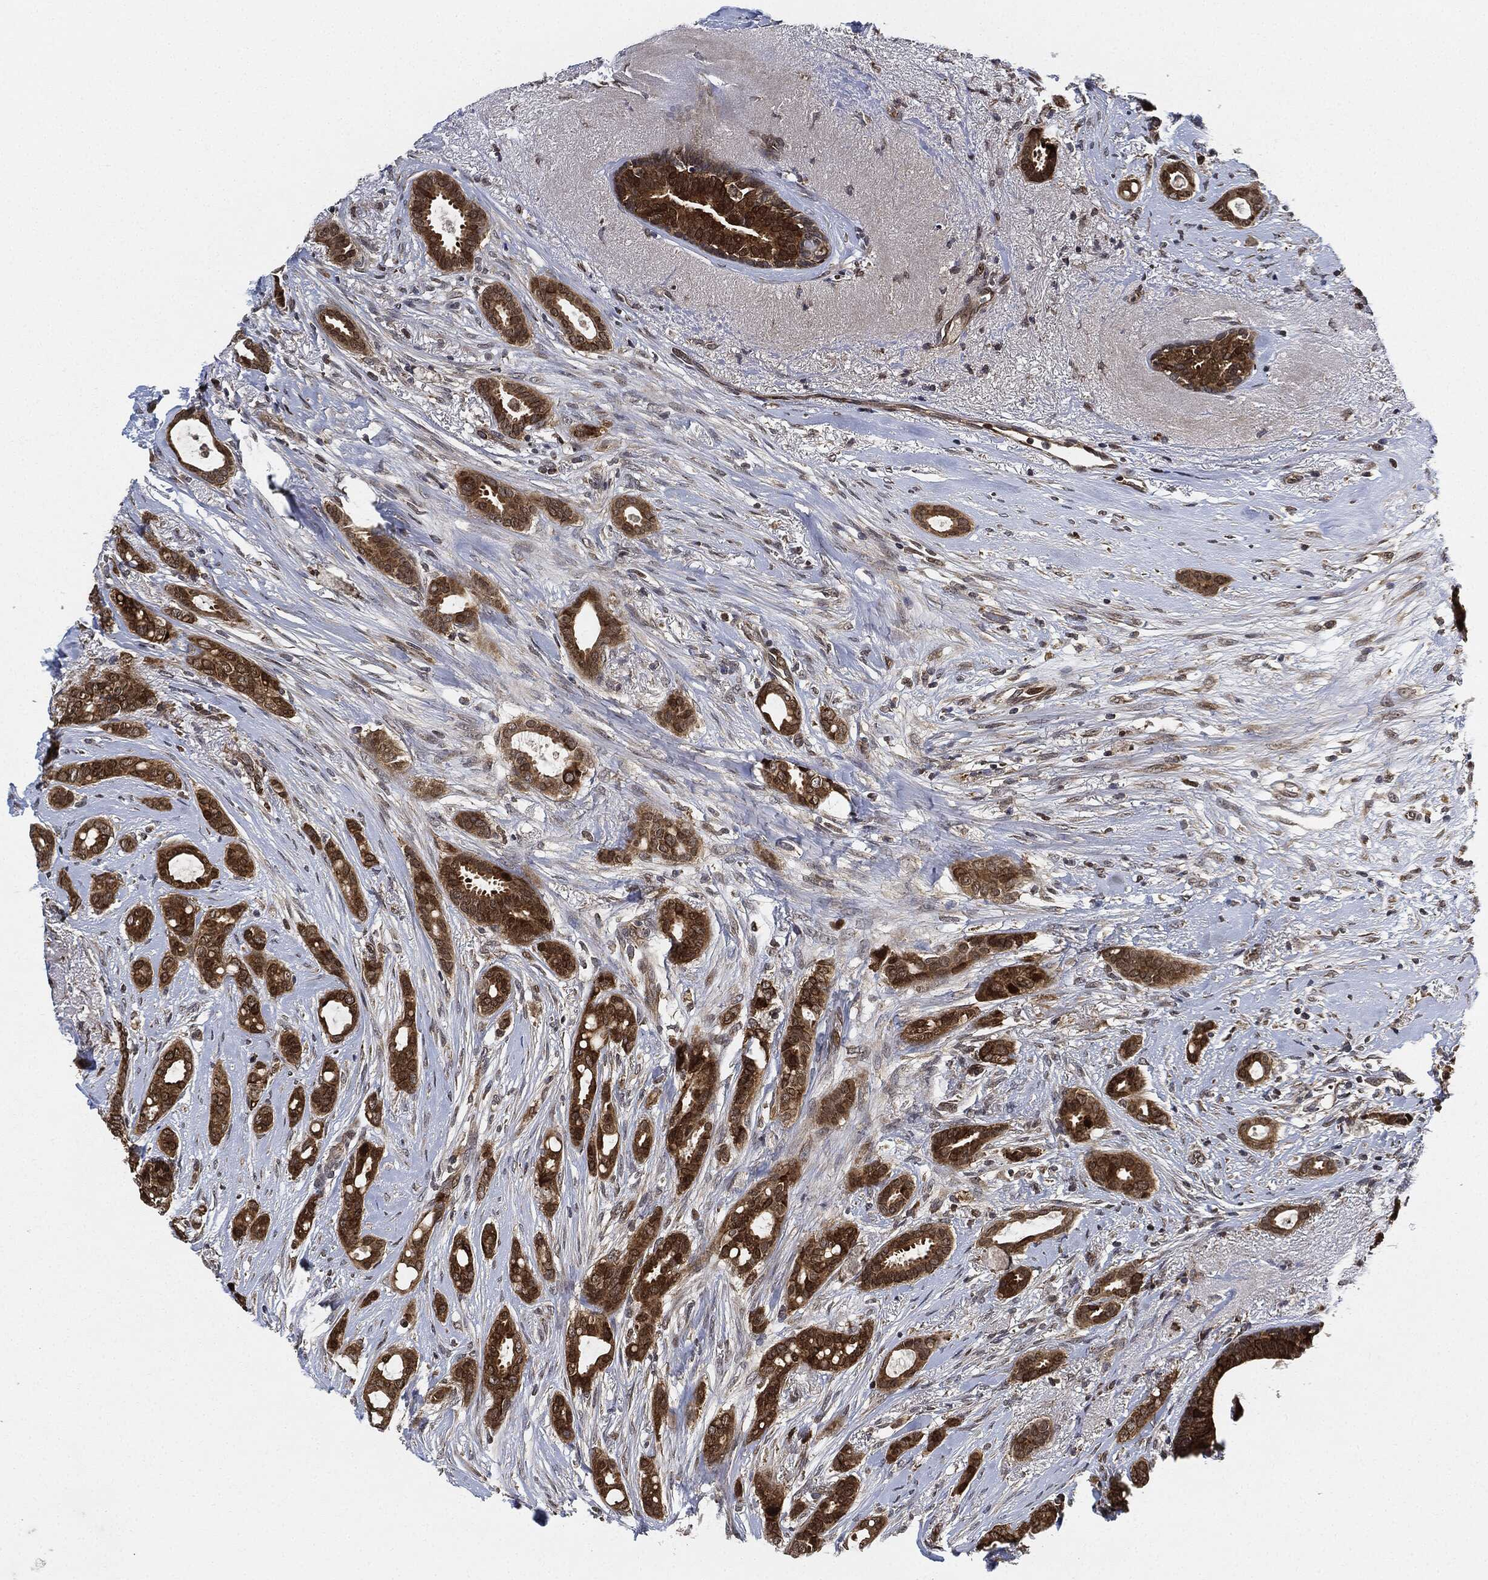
{"staining": {"intensity": "strong", "quantity": ">75%", "location": "cytoplasmic/membranous"}, "tissue": "breast cancer", "cell_type": "Tumor cells", "image_type": "cancer", "snomed": [{"axis": "morphology", "description": "Duct carcinoma"}, {"axis": "topography", "description": "Breast"}], "caption": "Breast infiltrating ductal carcinoma was stained to show a protein in brown. There is high levels of strong cytoplasmic/membranous positivity in about >75% of tumor cells.", "gene": "RNASEL", "patient": {"sex": "female", "age": 51}}